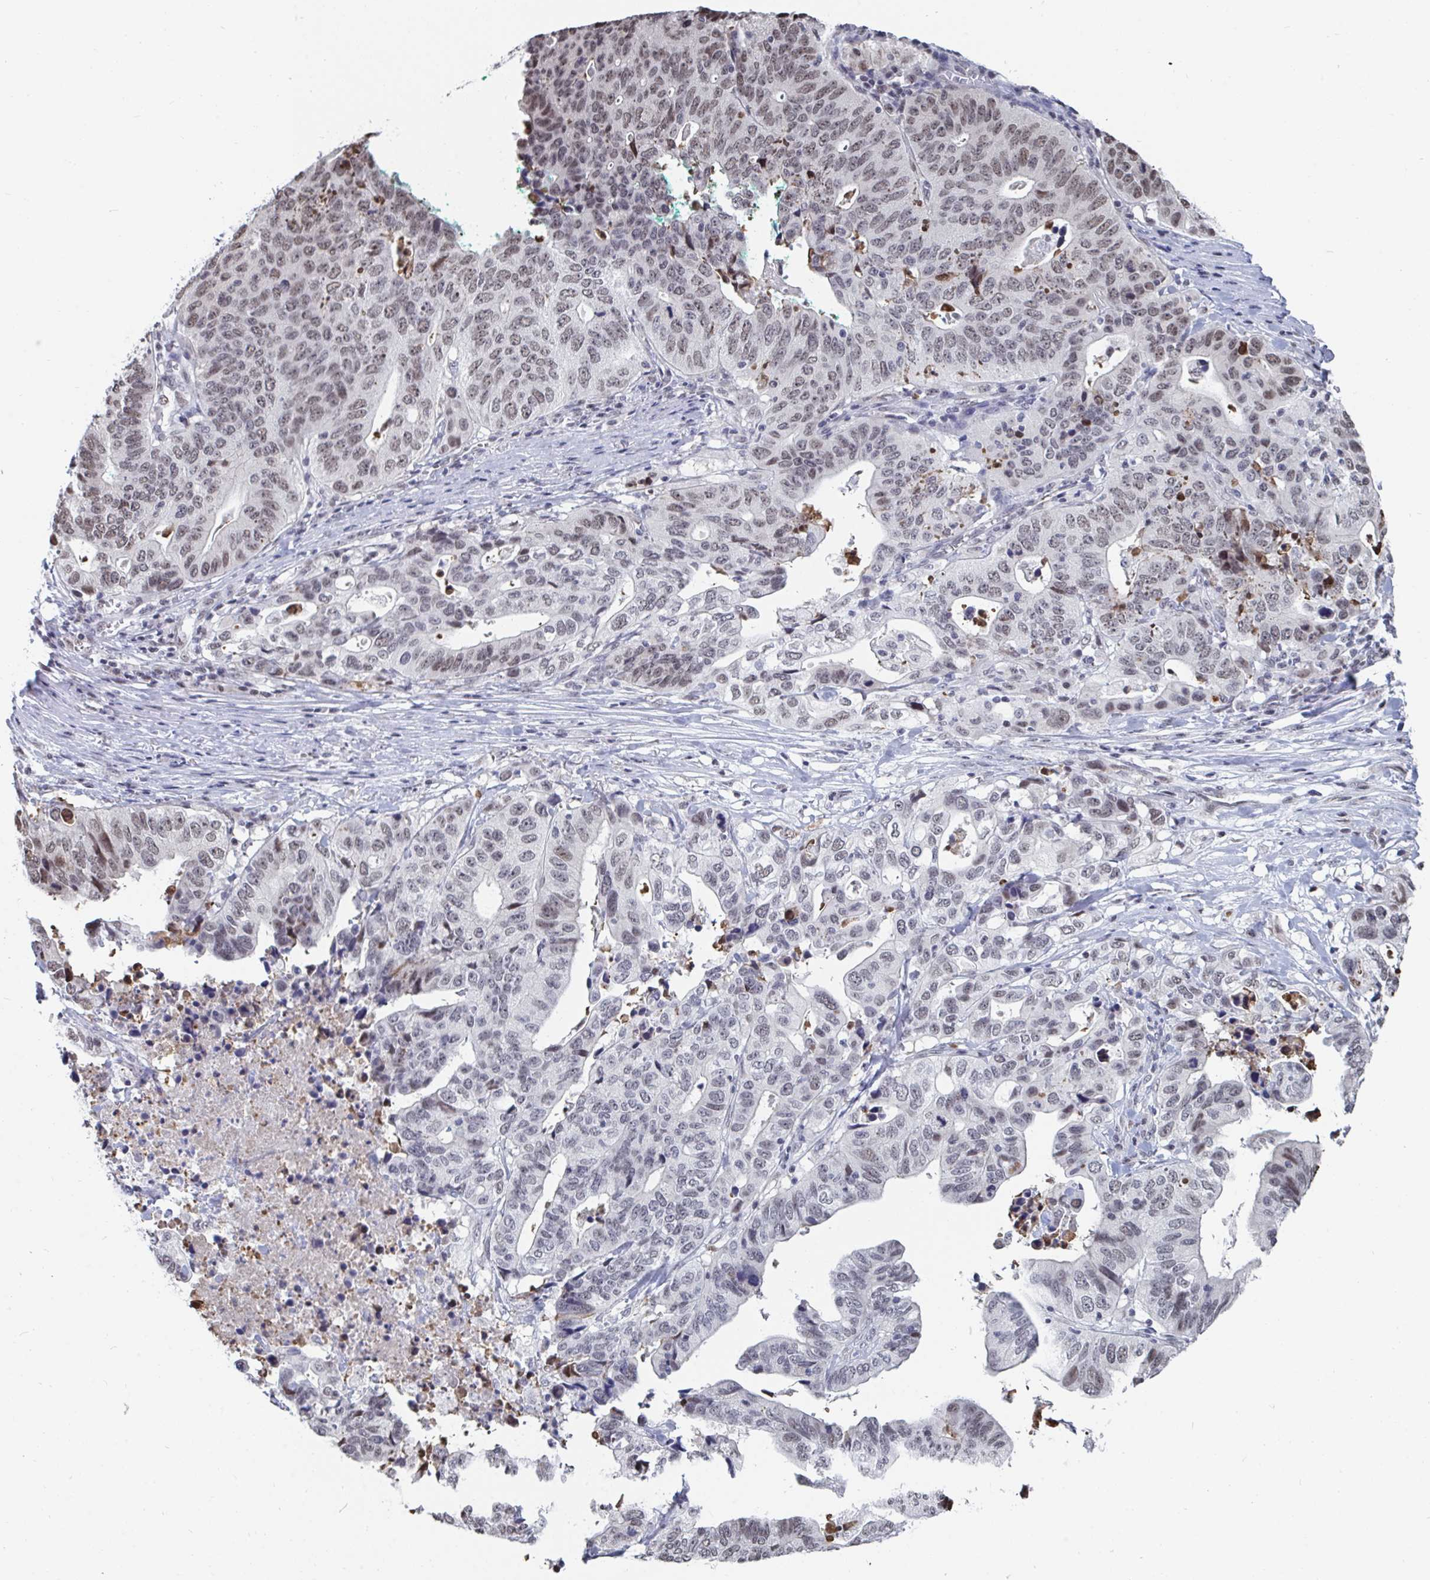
{"staining": {"intensity": "weak", "quantity": "25%-75%", "location": "nuclear"}, "tissue": "stomach cancer", "cell_type": "Tumor cells", "image_type": "cancer", "snomed": [{"axis": "morphology", "description": "Adenocarcinoma, NOS"}, {"axis": "topography", "description": "Stomach, upper"}], "caption": "A brown stain highlights weak nuclear staining of a protein in human stomach adenocarcinoma tumor cells. (IHC, brightfield microscopy, high magnification).", "gene": "TRIP12", "patient": {"sex": "female", "age": 67}}